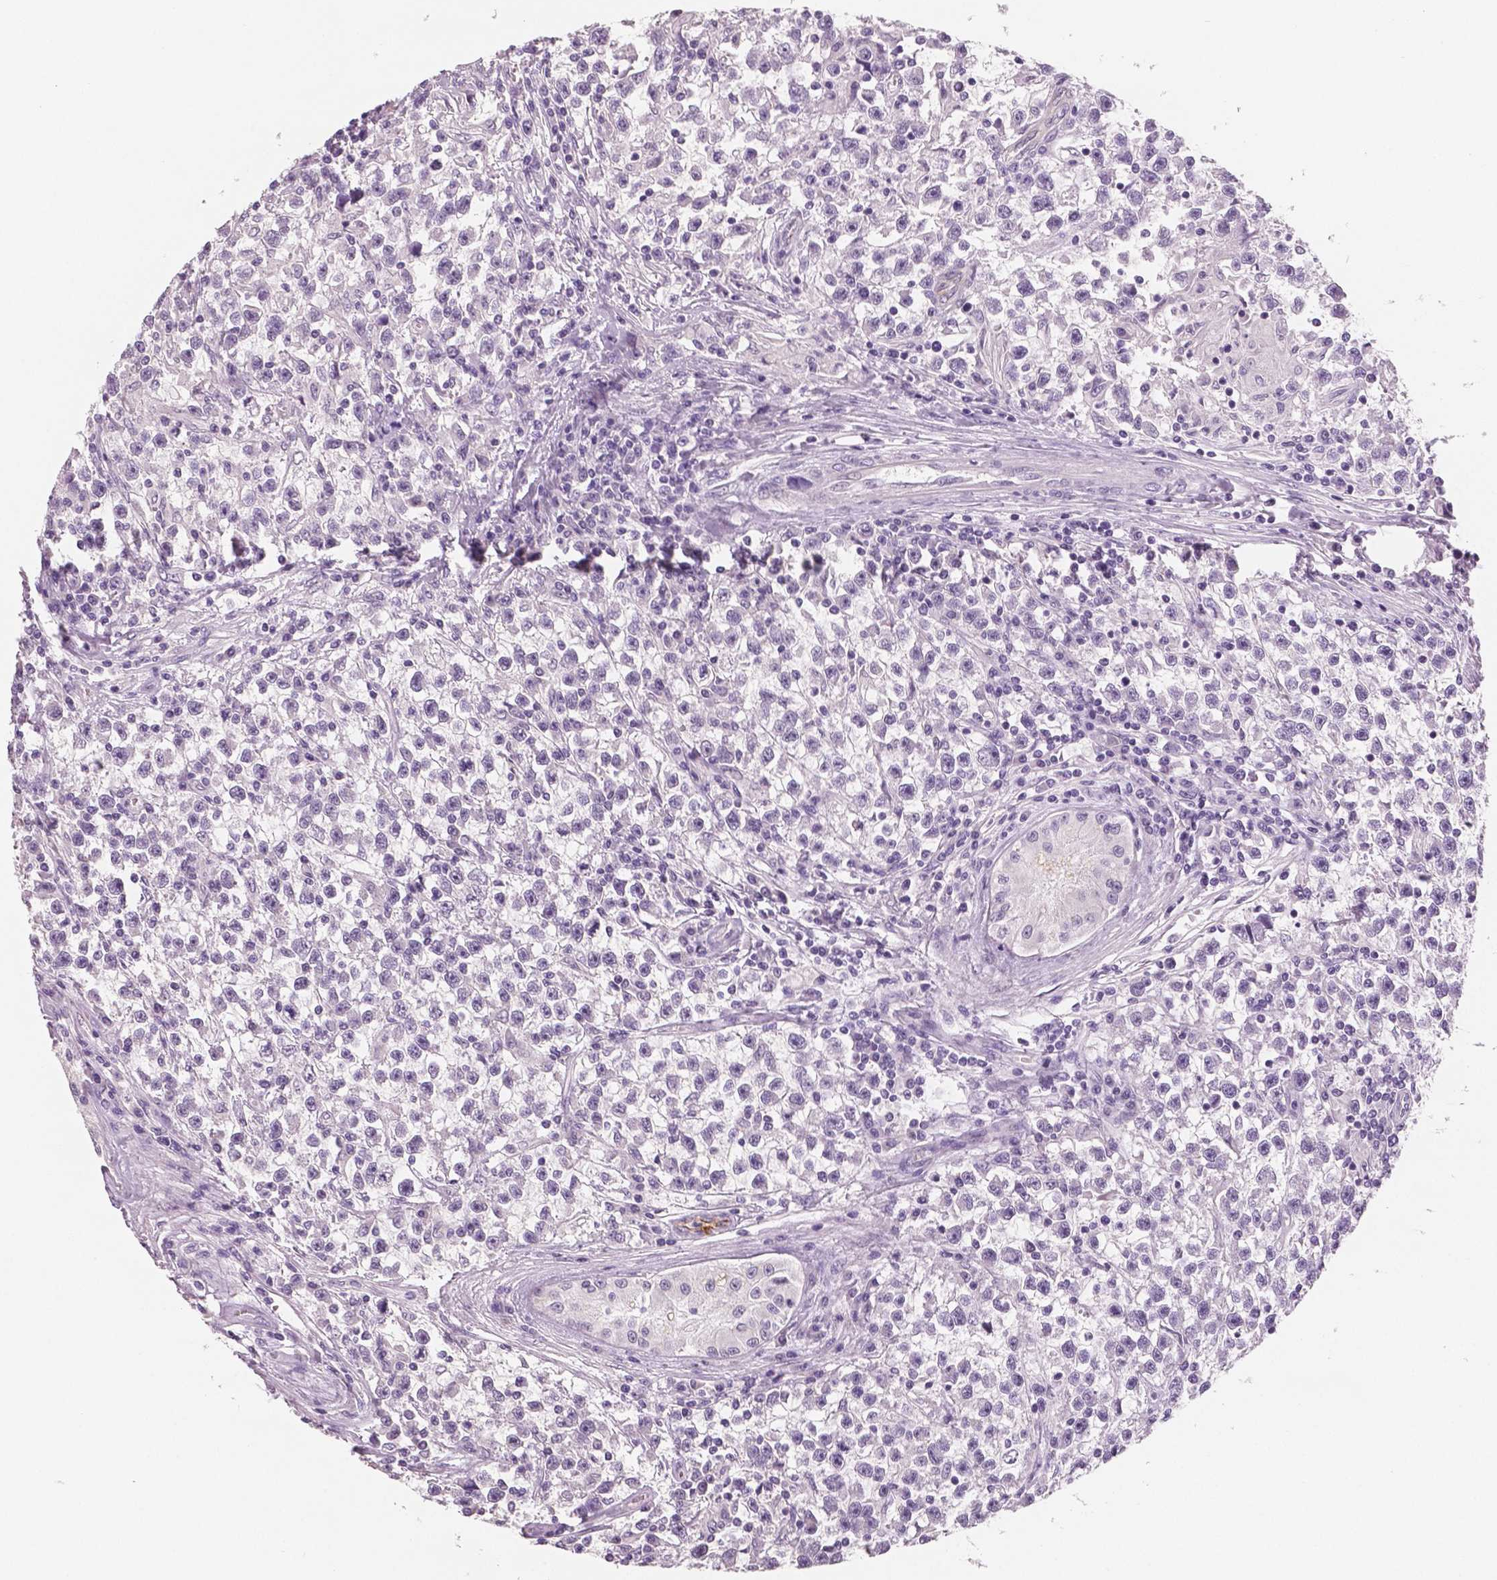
{"staining": {"intensity": "negative", "quantity": "none", "location": "none"}, "tissue": "testis cancer", "cell_type": "Tumor cells", "image_type": "cancer", "snomed": [{"axis": "morphology", "description": "Seminoma, NOS"}, {"axis": "topography", "description": "Testis"}], "caption": "Testis seminoma was stained to show a protein in brown. There is no significant staining in tumor cells. (DAB (3,3'-diaminobenzidine) IHC visualized using brightfield microscopy, high magnification).", "gene": "TSPAN7", "patient": {"sex": "male", "age": 31}}